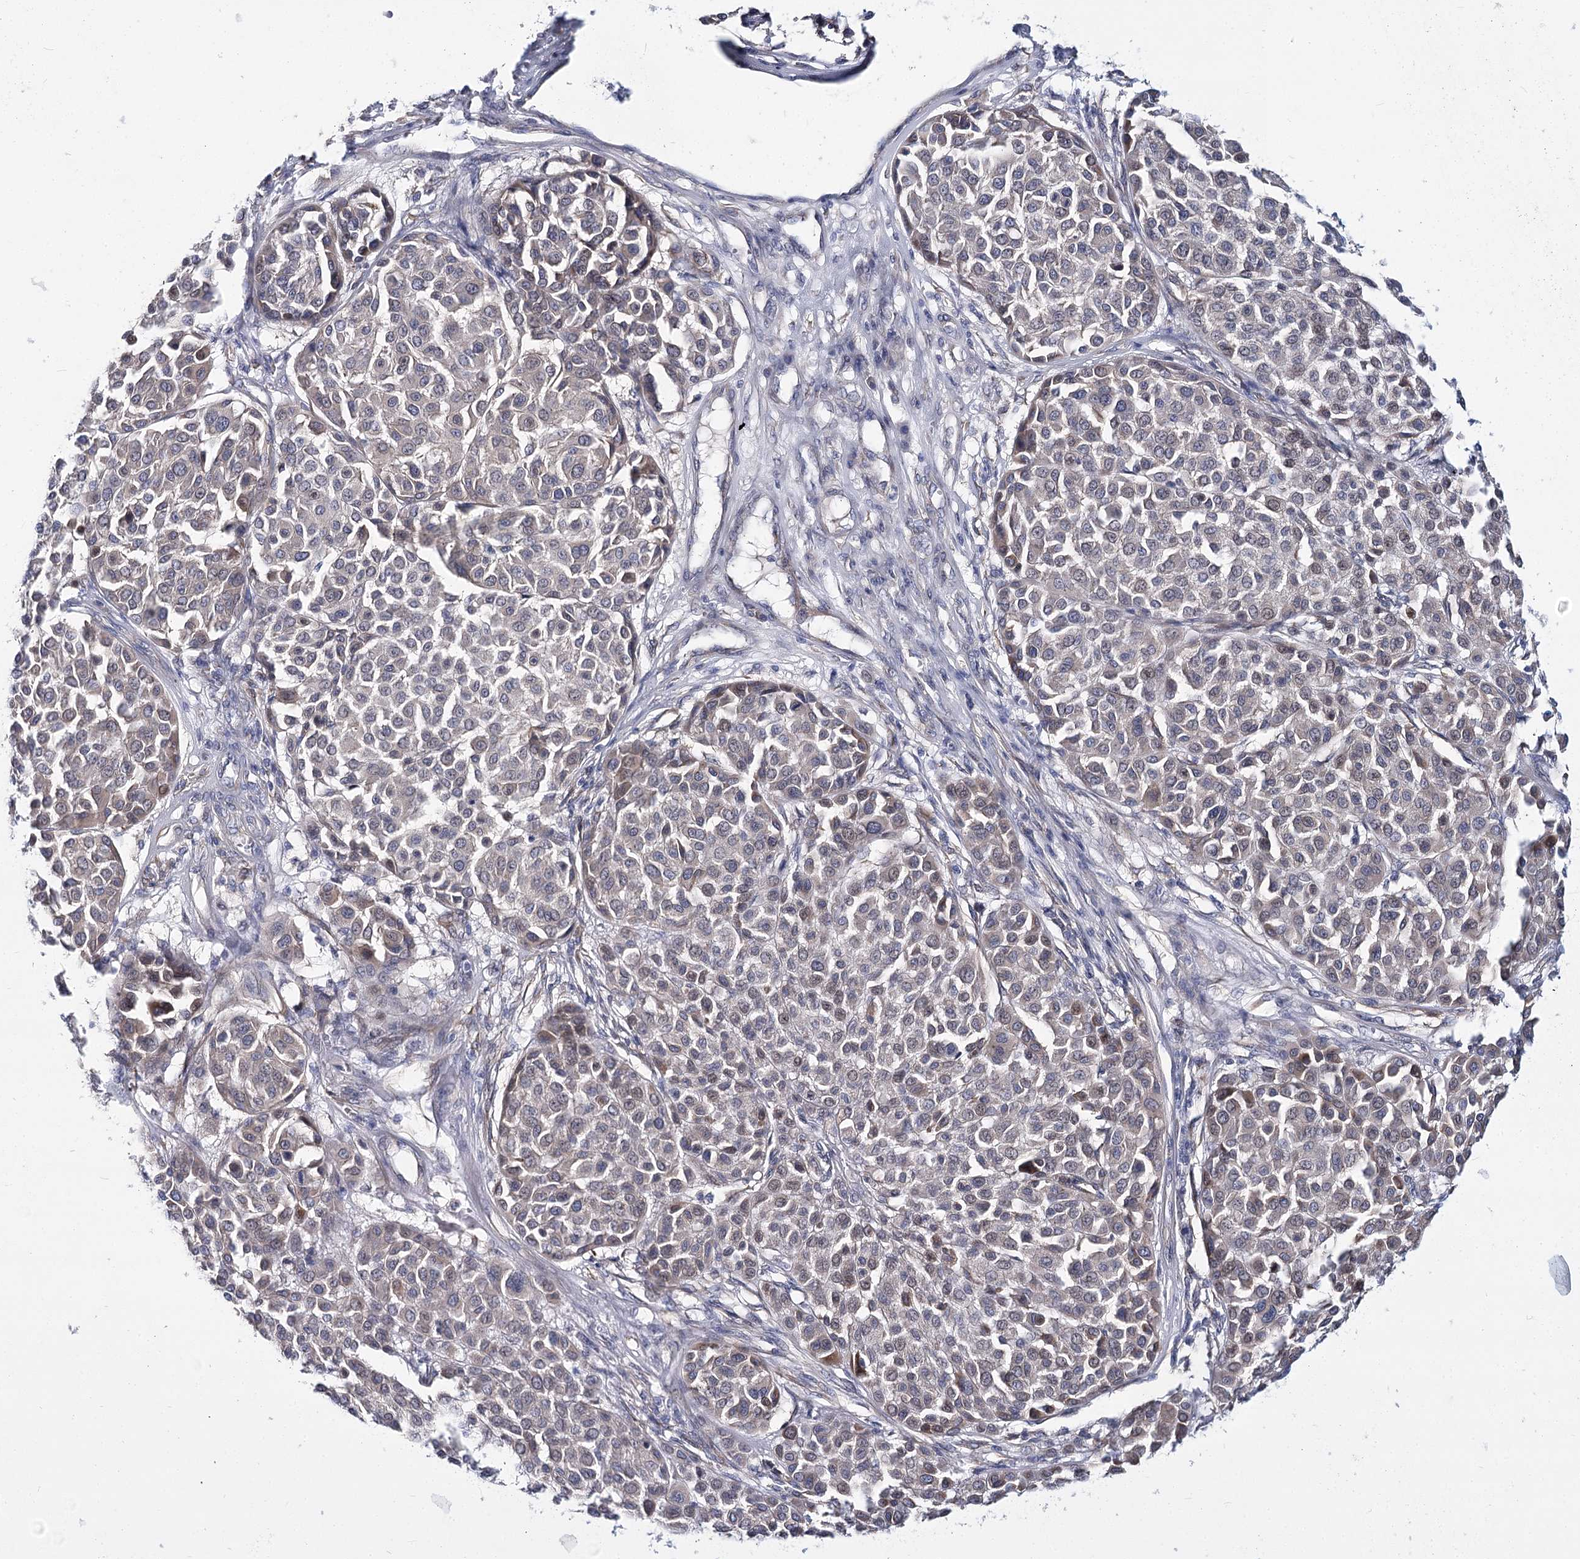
{"staining": {"intensity": "weak", "quantity": "<25%", "location": "cytoplasmic/membranous"}, "tissue": "melanoma", "cell_type": "Tumor cells", "image_type": "cancer", "snomed": [{"axis": "morphology", "description": "Malignant melanoma, Metastatic site"}, {"axis": "topography", "description": "Soft tissue"}], "caption": "There is no significant staining in tumor cells of malignant melanoma (metastatic site).", "gene": "TEX12", "patient": {"sex": "male", "age": 41}}